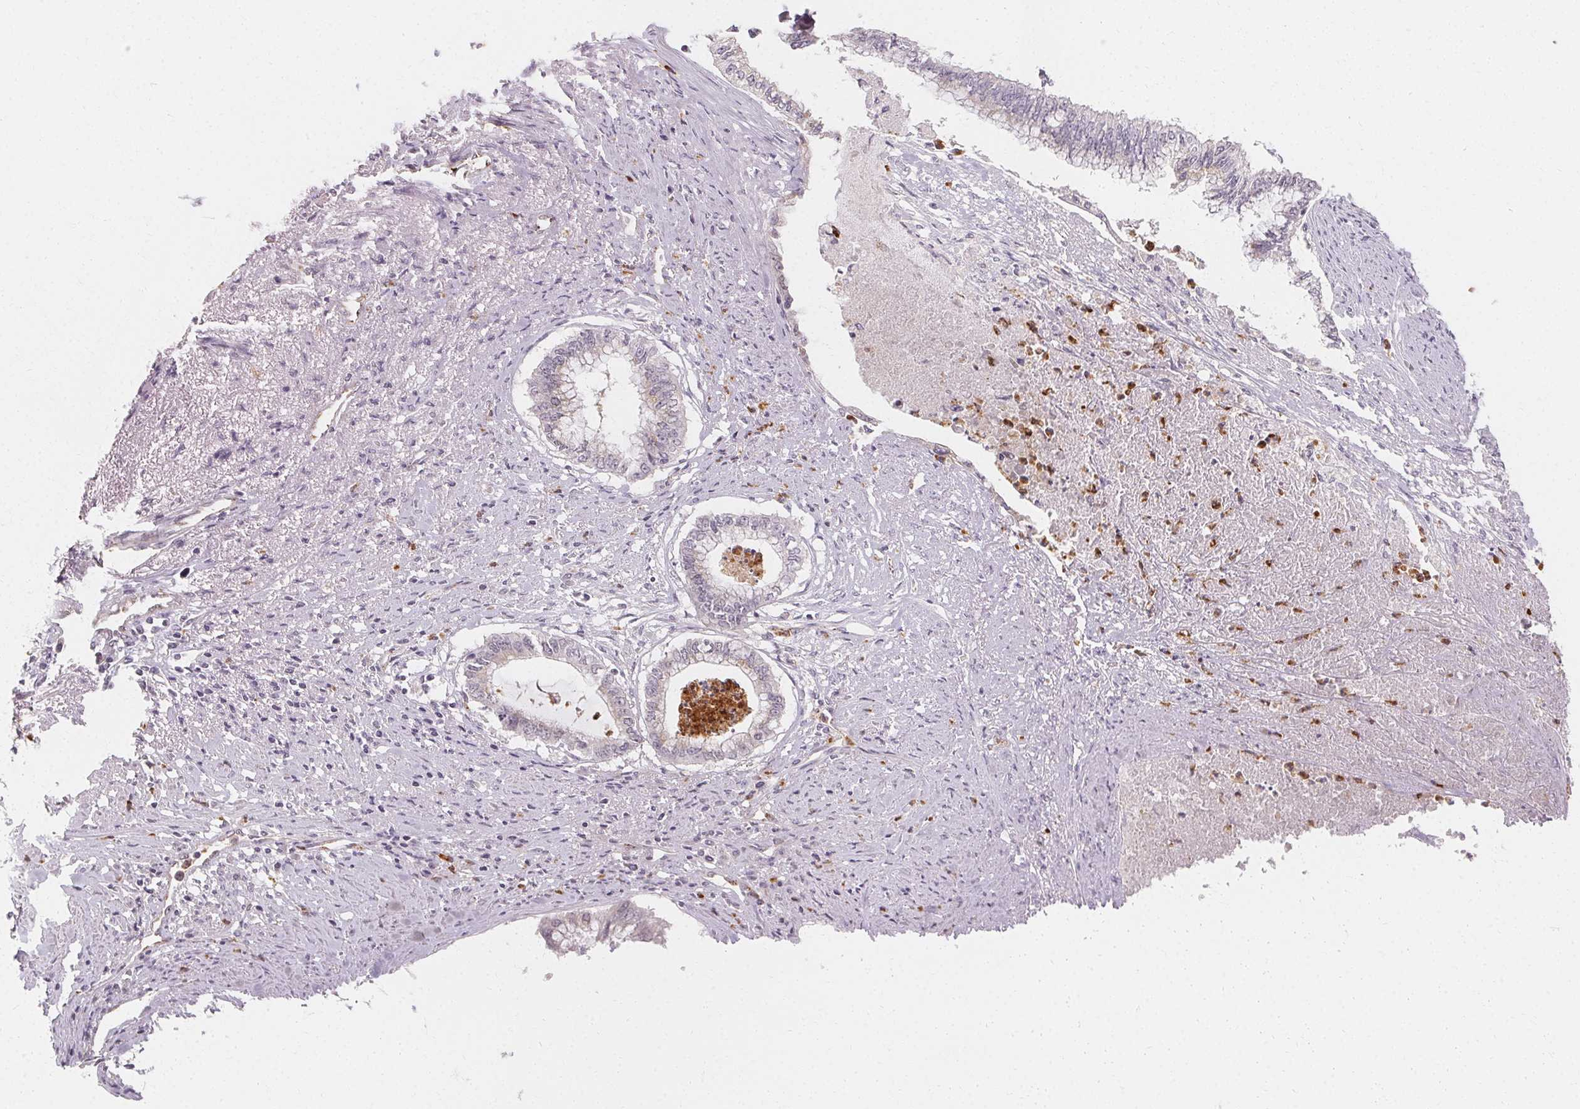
{"staining": {"intensity": "negative", "quantity": "none", "location": "none"}, "tissue": "endometrial cancer", "cell_type": "Tumor cells", "image_type": "cancer", "snomed": [{"axis": "morphology", "description": "Adenocarcinoma, NOS"}, {"axis": "topography", "description": "Endometrium"}], "caption": "High power microscopy image of an immunohistochemistry histopathology image of adenocarcinoma (endometrial), revealing no significant expression in tumor cells.", "gene": "CLCNKB", "patient": {"sex": "female", "age": 79}}